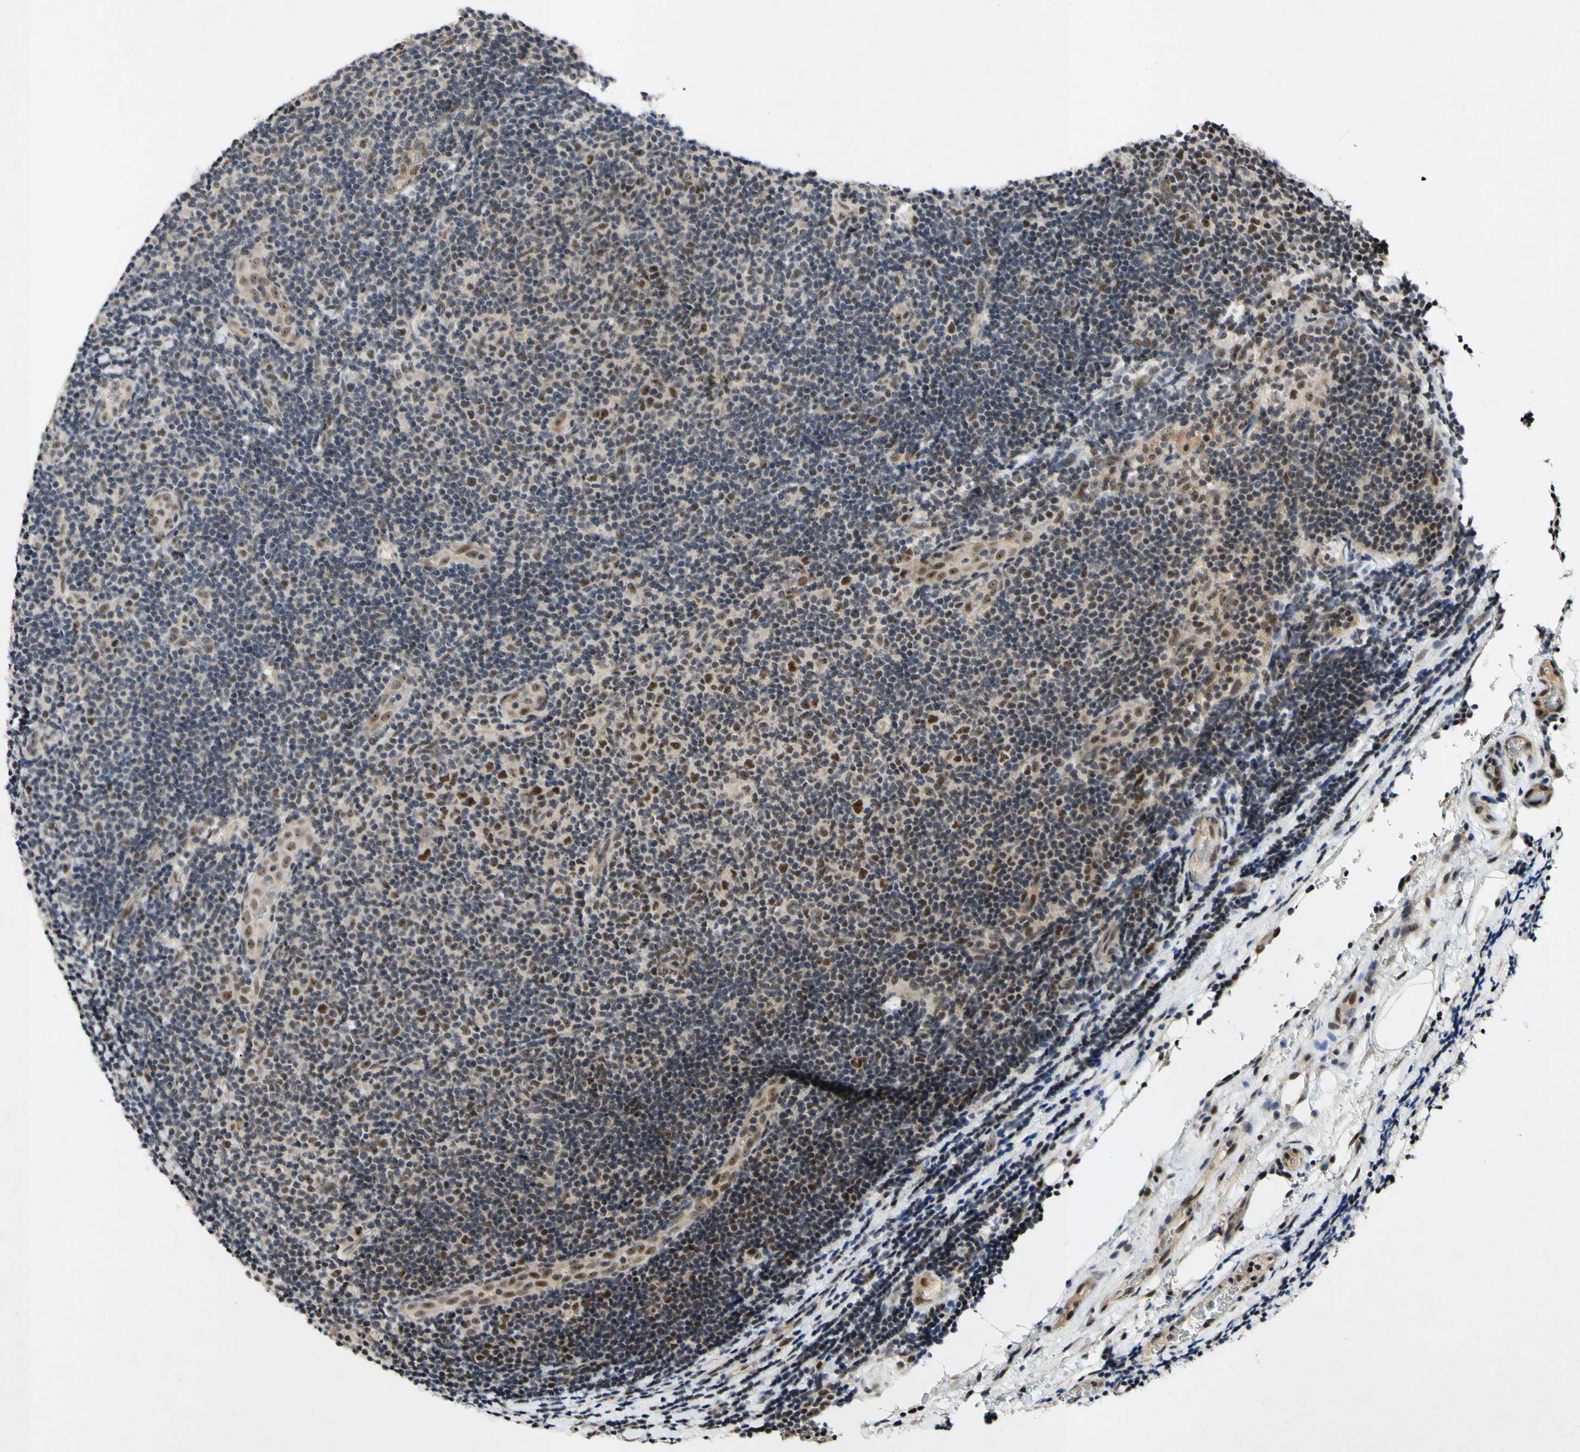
{"staining": {"intensity": "moderate", "quantity": "<25%", "location": "nuclear"}, "tissue": "lymphoma", "cell_type": "Tumor cells", "image_type": "cancer", "snomed": [{"axis": "morphology", "description": "Malignant lymphoma, non-Hodgkin's type, Low grade"}, {"axis": "topography", "description": "Lymph node"}], "caption": "DAB (3,3'-diaminobenzidine) immunohistochemical staining of malignant lymphoma, non-Hodgkin's type (low-grade) displays moderate nuclear protein expression in approximately <25% of tumor cells.", "gene": "POLR2F", "patient": {"sex": "male", "age": 83}}